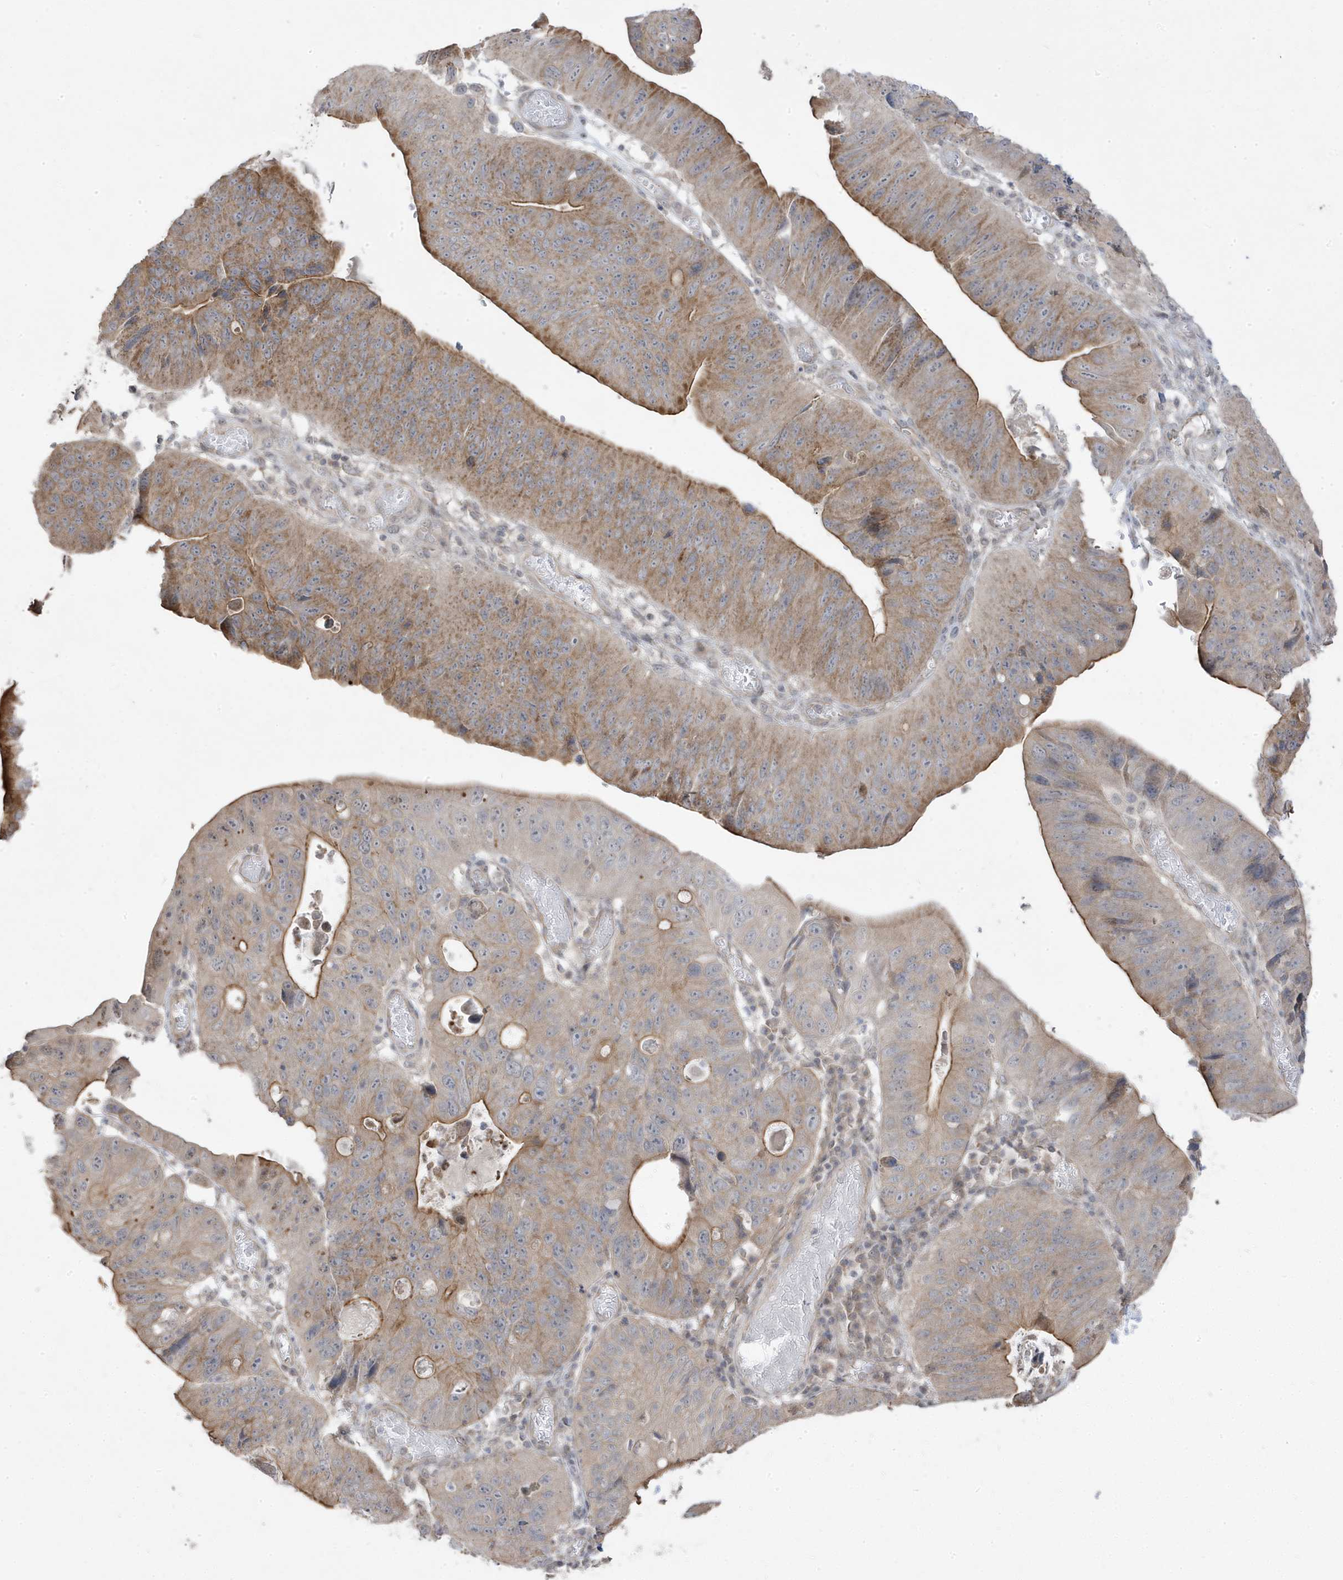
{"staining": {"intensity": "moderate", "quantity": ">75%", "location": "cytoplasmic/membranous"}, "tissue": "stomach cancer", "cell_type": "Tumor cells", "image_type": "cancer", "snomed": [{"axis": "morphology", "description": "Adenocarcinoma, NOS"}, {"axis": "topography", "description": "Stomach"}], "caption": "Protein expression analysis of human stomach adenocarcinoma reveals moderate cytoplasmic/membranous expression in about >75% of tumor cells.", "gene": "DNAJC12", "patient": {"sex": "male", "age": 59}}